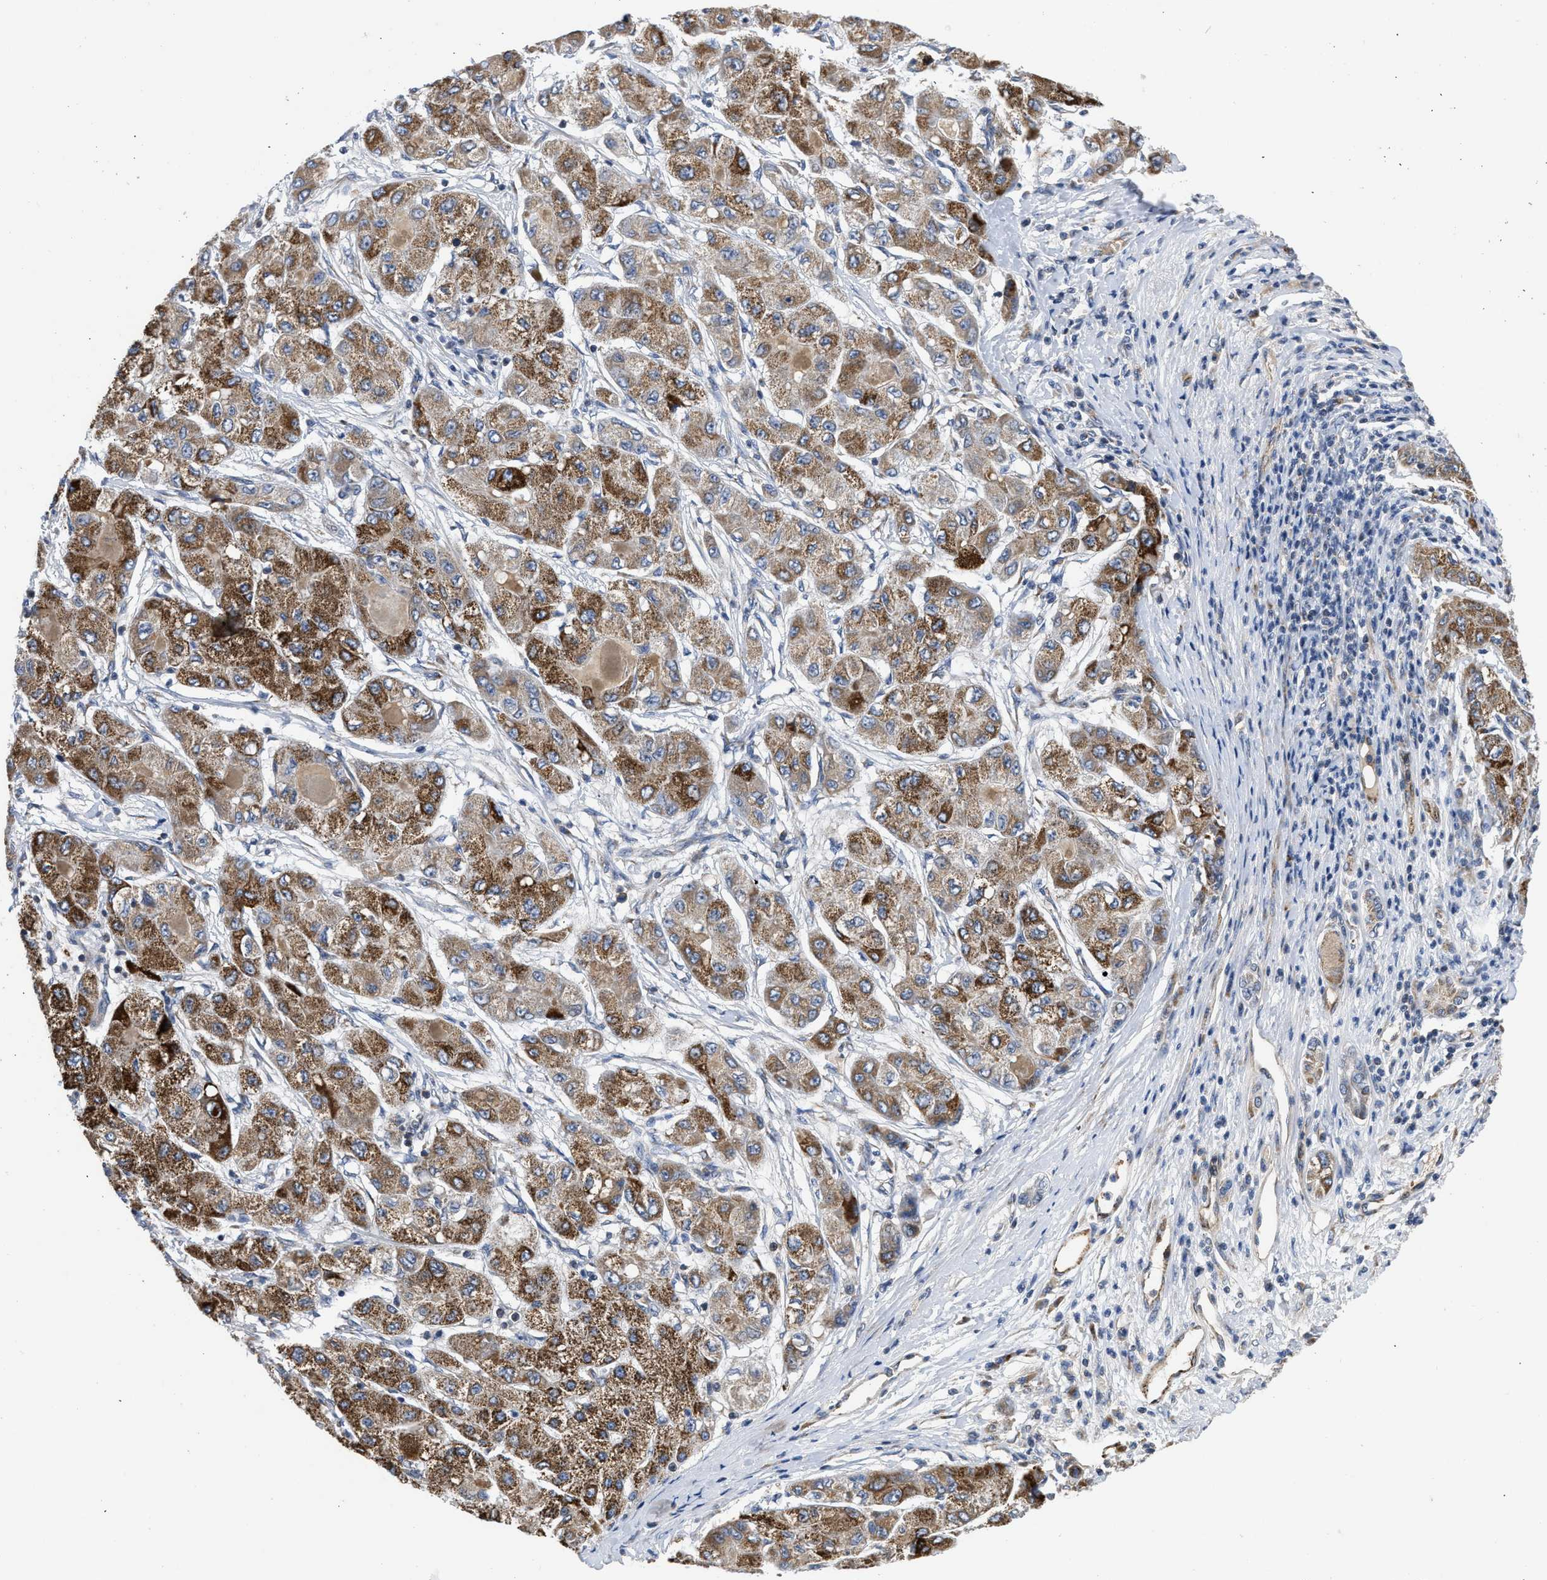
{"staining": {"intensity": "strong", "quantity": "25%-75%", "location": "cytoplasmic/membranous"}, "tissue": "liver cancer", "cell_type": "Tumor cells", "image_type": "cancer", "snomed": [{"axis": "morphology", "description": "Carcinoma, Hepatocellular, NOS"}, {"axis": "topography", "description": "Liver"}], "caption": "IHC image of human hepatocellular carcinoma (liver) stained for a protein (brown), which reveals high levels of strong cytoplasmic/membranous positivity in about 25%-75% of tumor cells.", "gene": "PIM1", "patient": {"sex": "male", "age": 80}}